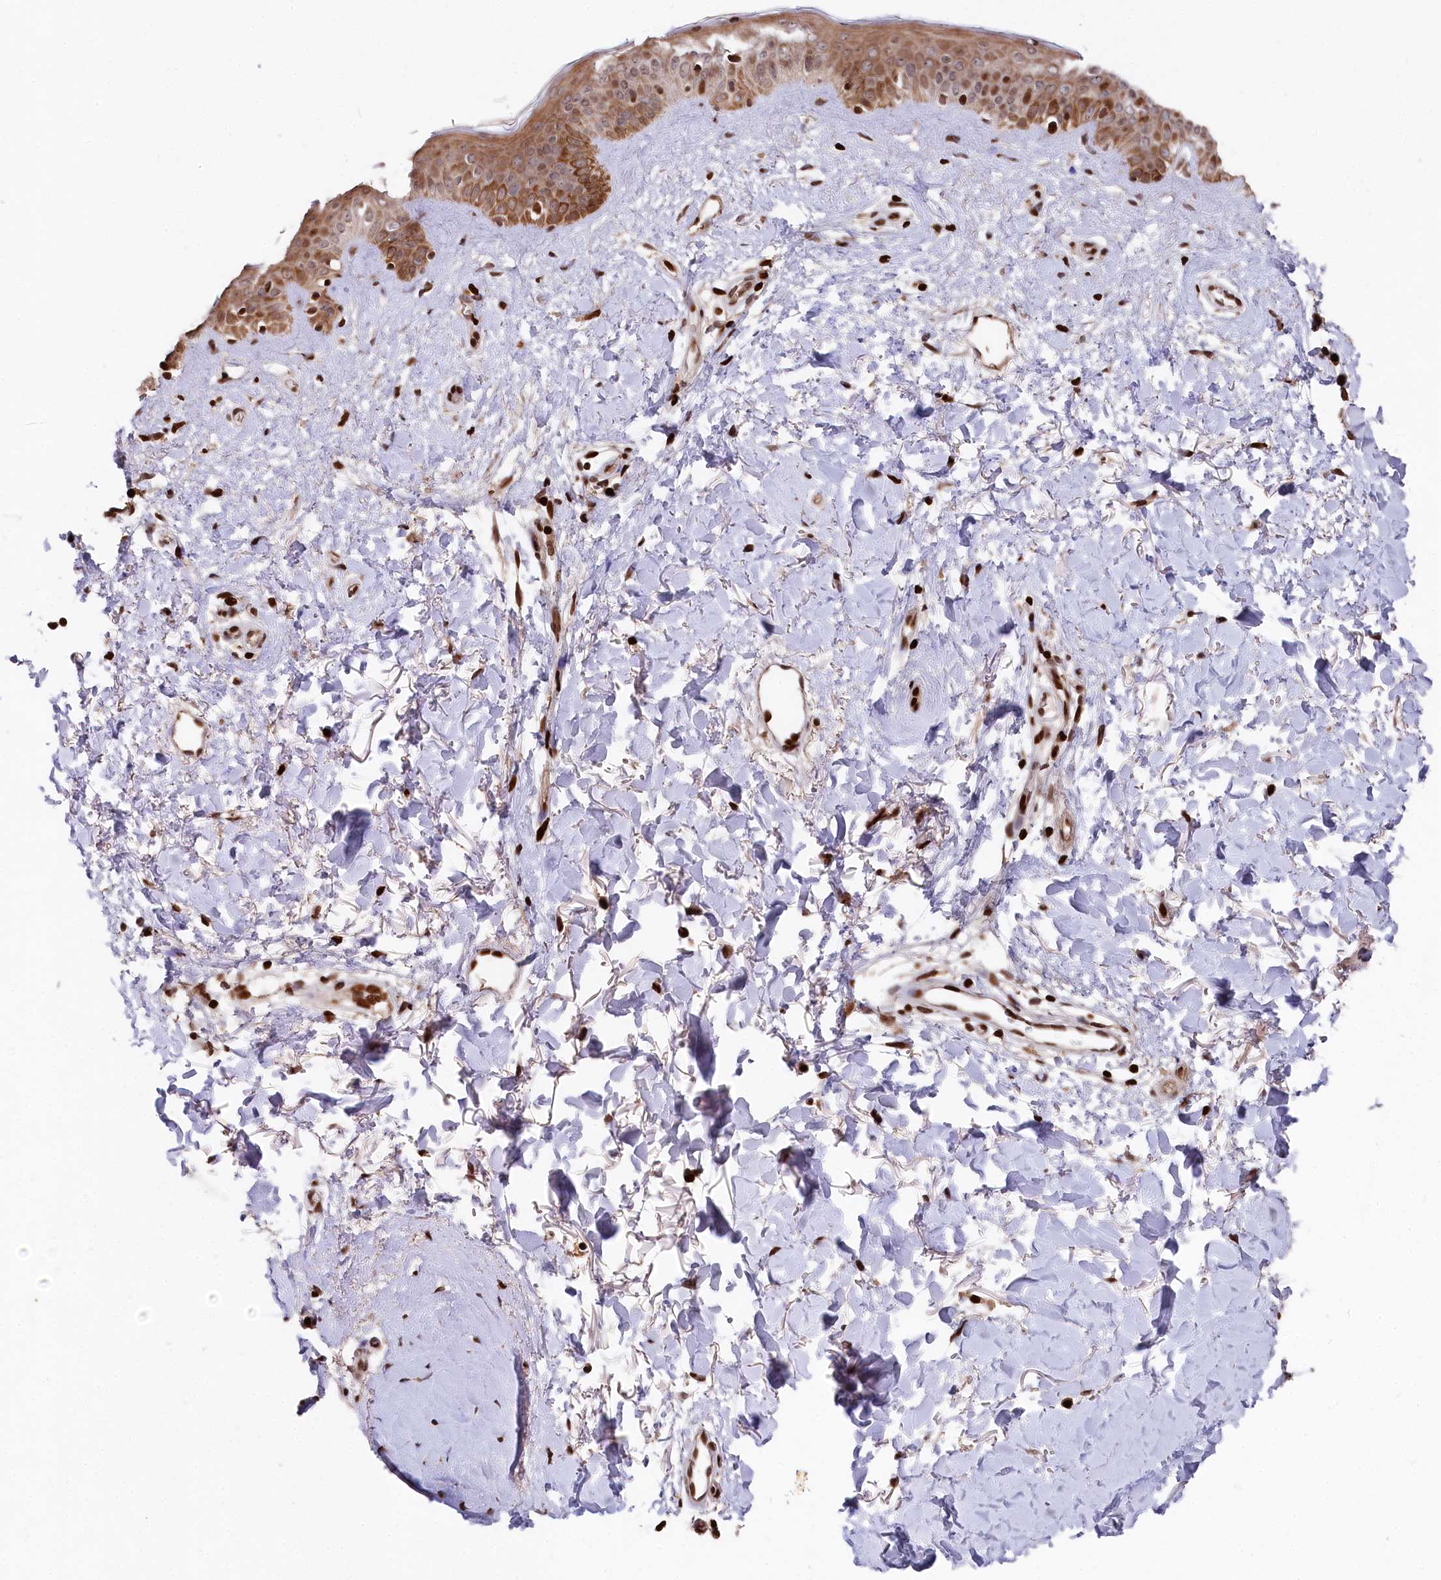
{"staining": {"intensity": "strong", "quantity": ">75%", "location": "nuclear"}, "tissue": "skin", "cell_type": "Fibroblasts", "image_type": "normal", "snomed": [{"axis": "morphology", "description": "Normal tissue, NOS"}, {"axis": "topography", "description": "Skin"}], "caption": "A high amount of strong nuclear positivity is identified in about >75% of fibroblasts in unremarkable skin. (Brightfield microscopy of DAB IHC at high magnification).", "gene": "MCF2L2", "patient": {"sex": "female", "age": 58}}